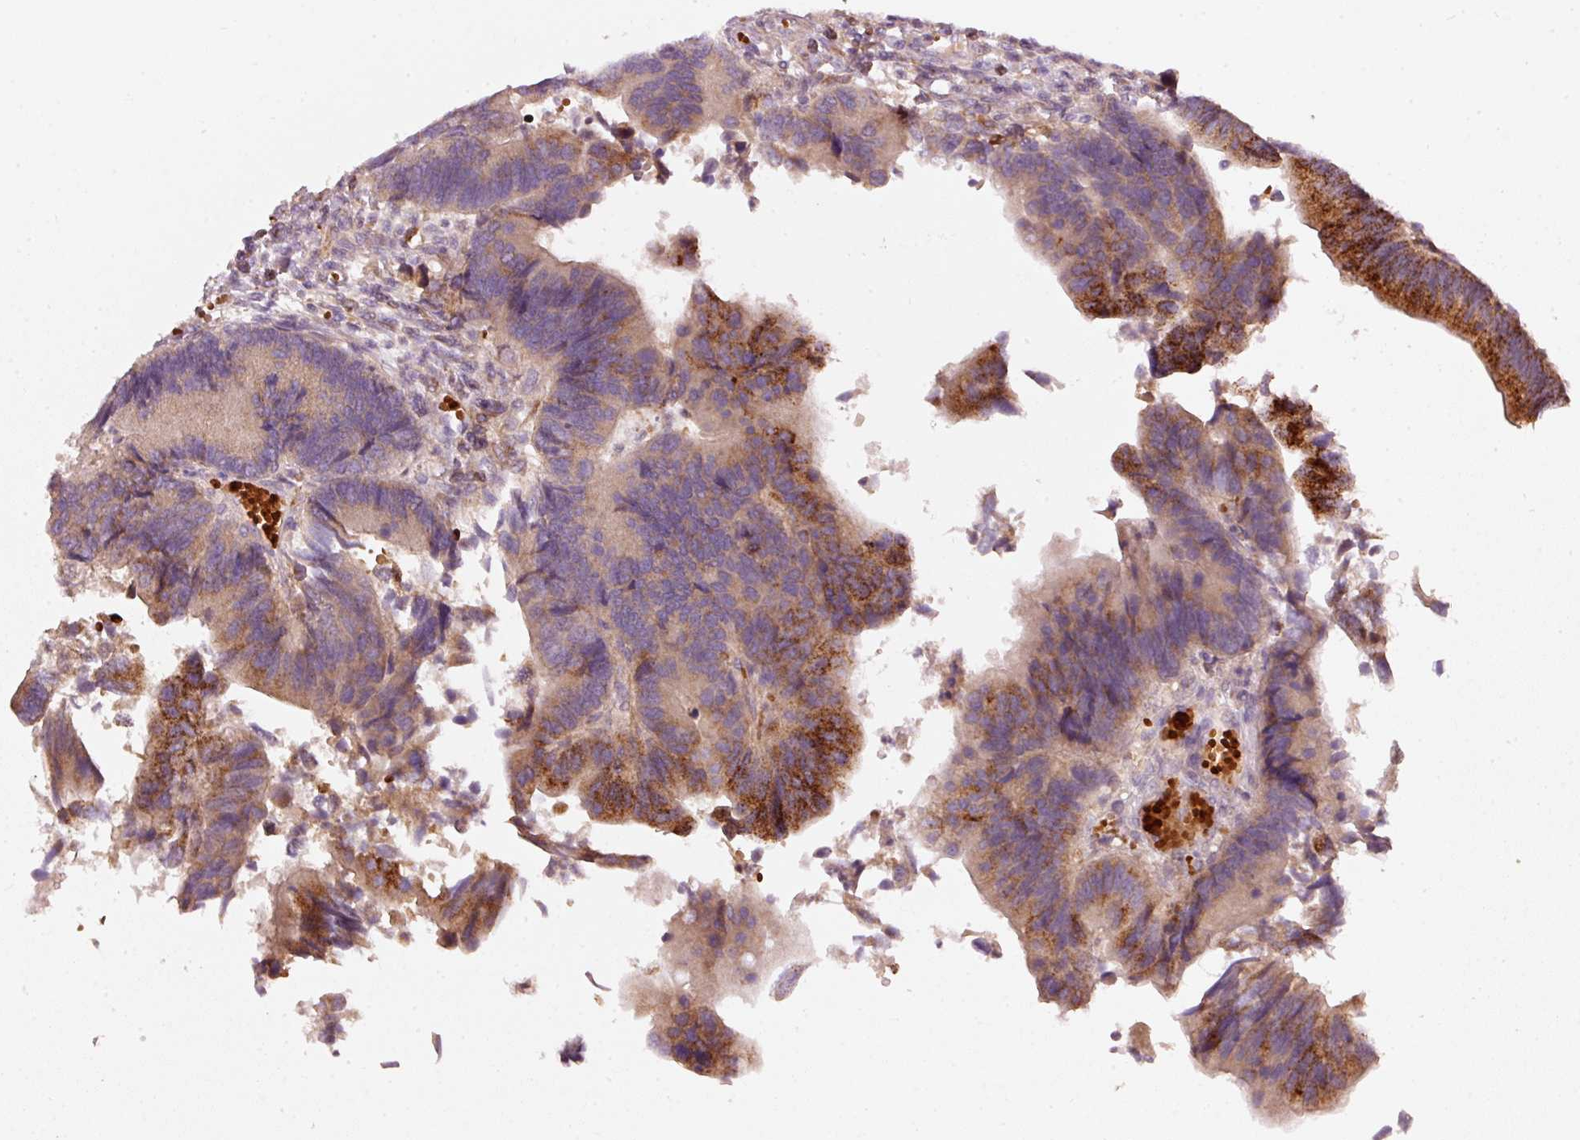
{"staining": {"intensity": "strong", "quantity": "<25%", "location": "cytoplasmic/membranous"}, "tissue": "colorectal cancer", "cell_type": "Tumor cells", "image_type": "cancer", "snomed": [{"axis": "morphology", "description": "Adenocarcinoma, NOS"}, {"axis": "topography", "description": "Colon"}], "caption": "Protein staining of colorectal cancer tissue displays strong cytoplasmic/membranous staining in about <25% of tumor cells. (IHC, brightfield microscopy, high magnification).", "gene": "KLHL21", "patient": {"sex": "female", "age": 67}}